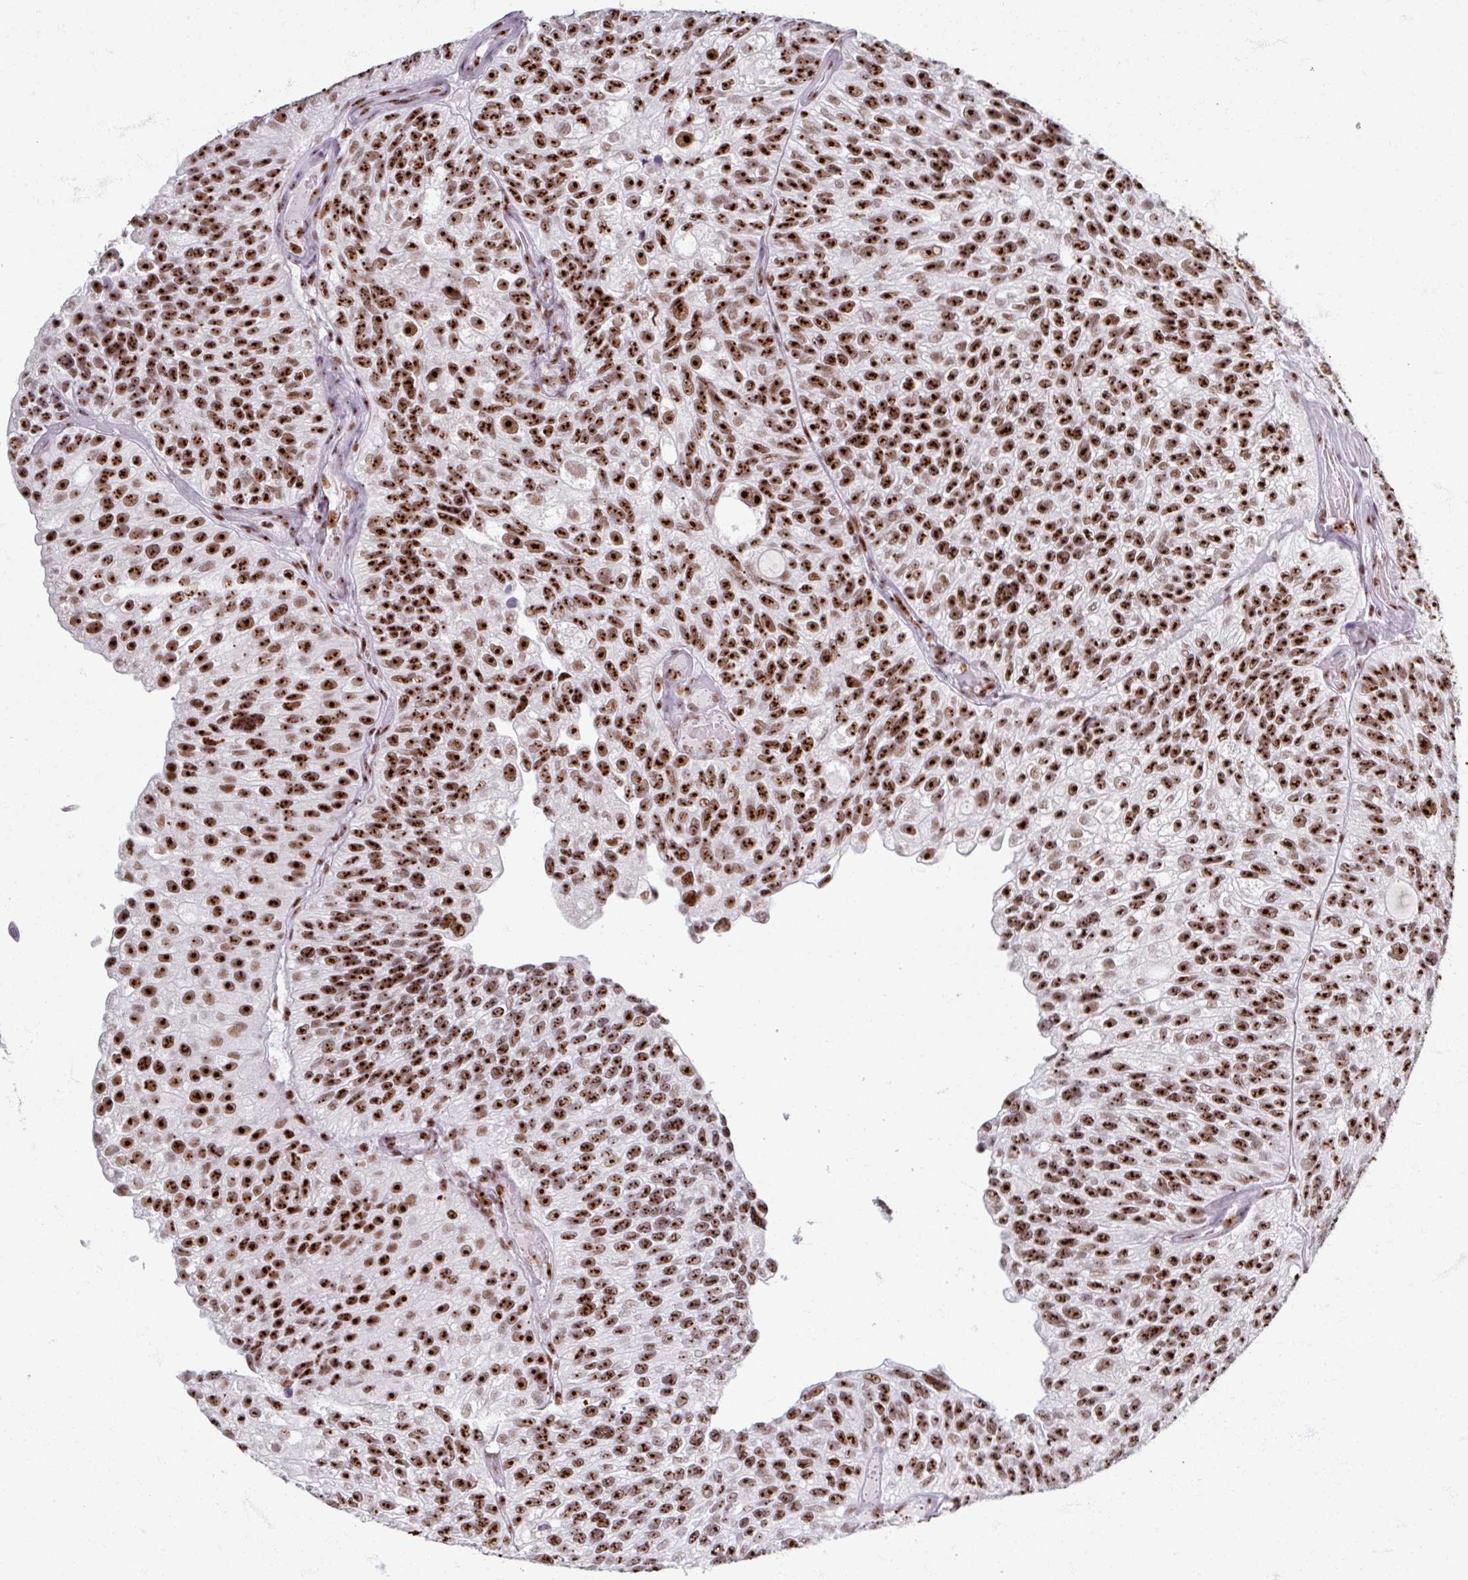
{"staining": {"intensity": "strong", "quantity": ">75%", "location": "nuclear"}, "tissue": "urothelial cancer", "cell_type": "Tumor cells", "image_type": "cancer", "snomed": [{"axis": "morphology", "description": "Urothelial carcinoma, NOS"}, {"axis": "topography", "description": "Urinary bladder"}], "caption": "This is a histology image of IHC staining of urothelial cancer, which shows strong positivity in the nuclear of tumor cells.", "gene": "ADAR", "patient": {"sex": "male", "age": 87}}